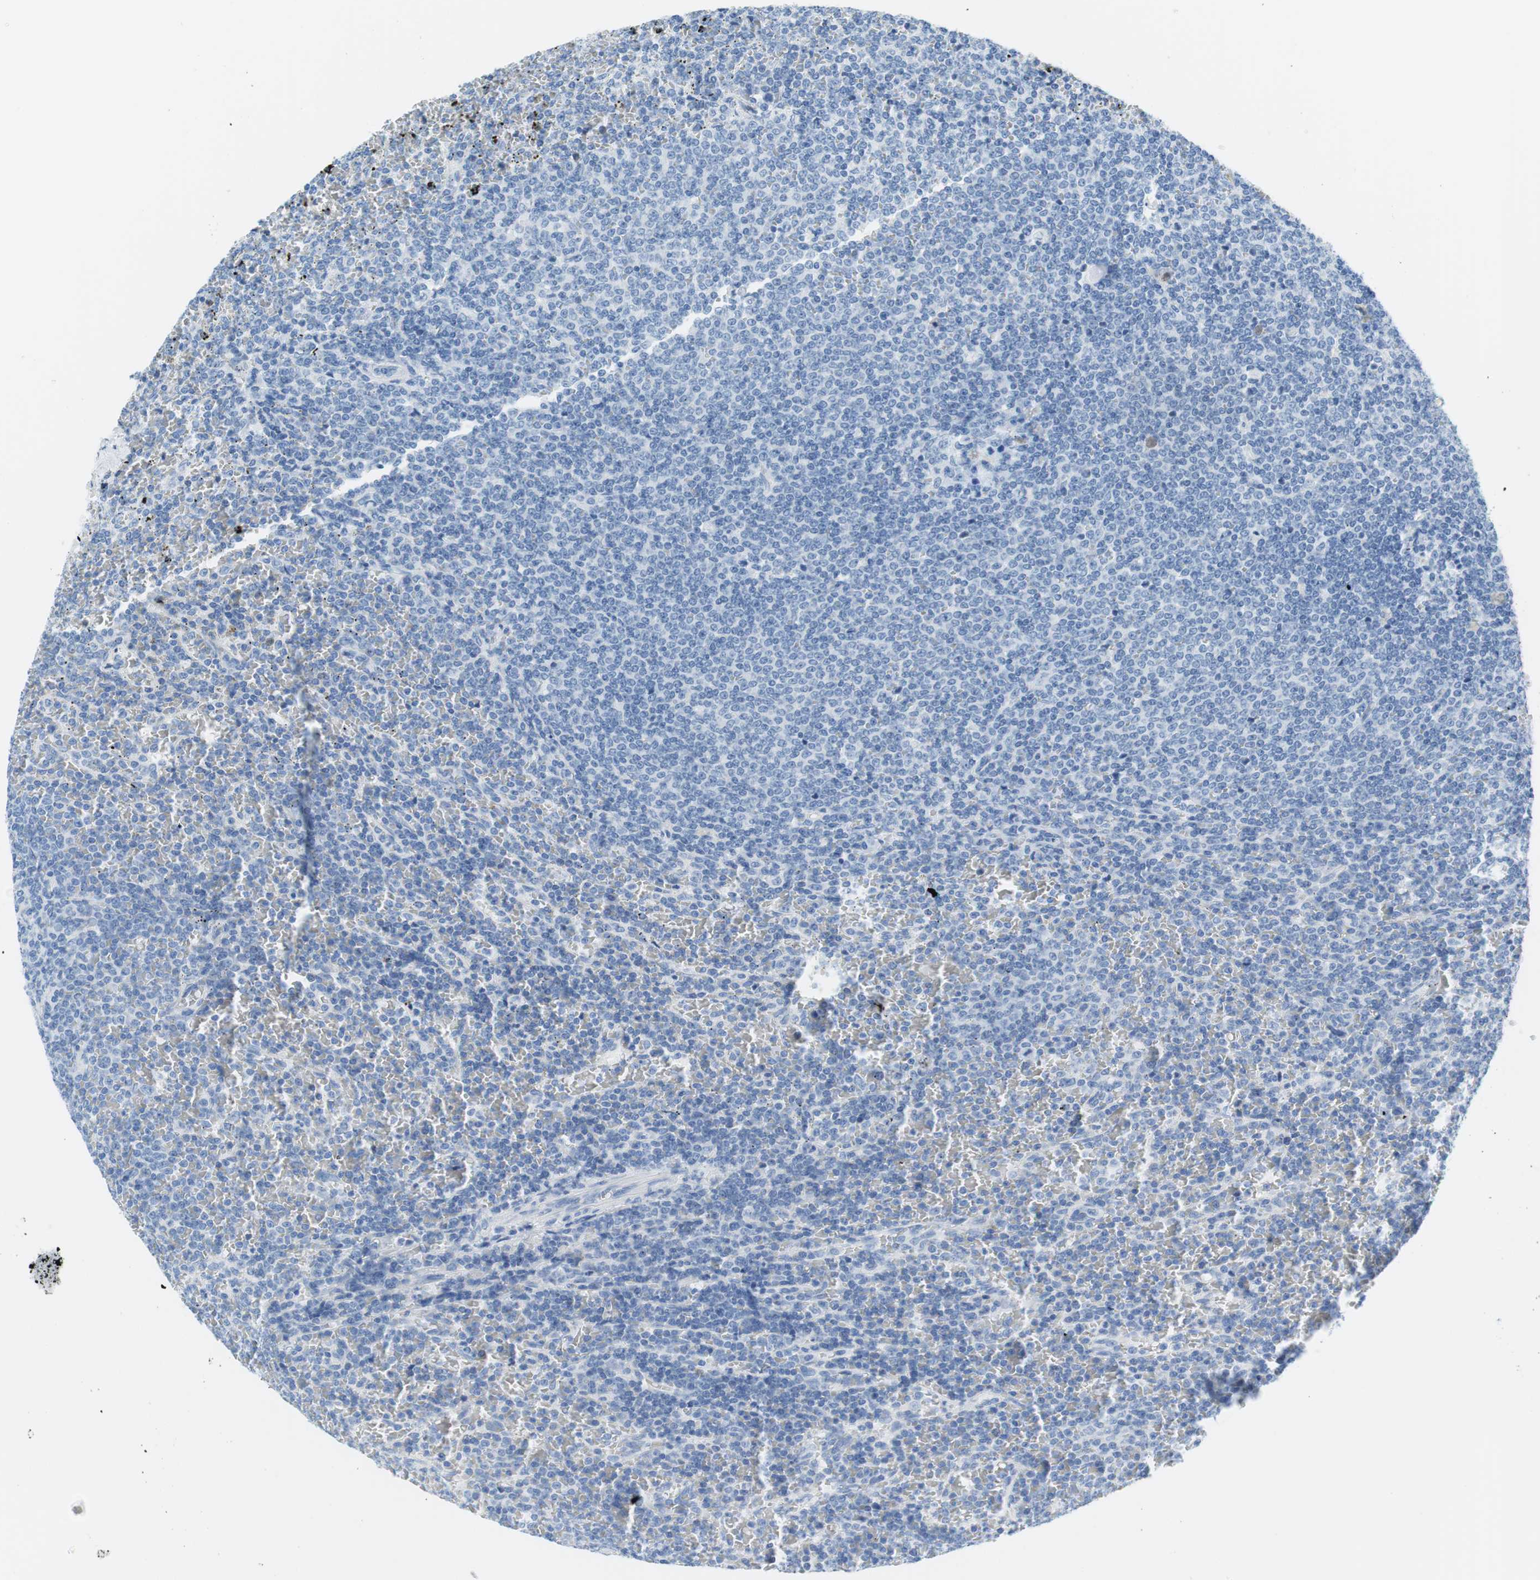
{"staining": {"intensity": "negative", "quantity": "none", "location": "none"}, "tissue": "lymphoma", "cell_type": "Tumor cells", "image_type": "cancer", "snomed": [{"axis": "morphology", "description": "Malignant lymphoma, non-Hodgkin's type, Low grade"}, {"axis": "topography", "description": "Spleen"}], "caption": "A high-resolution micrograph shows immunohistochemistry (IHC) staining of lymphoma, which demonstrates no significant expression in tumor cells.", "gene": "MYH1", "patient": {"sex": "female", "age": 77}}